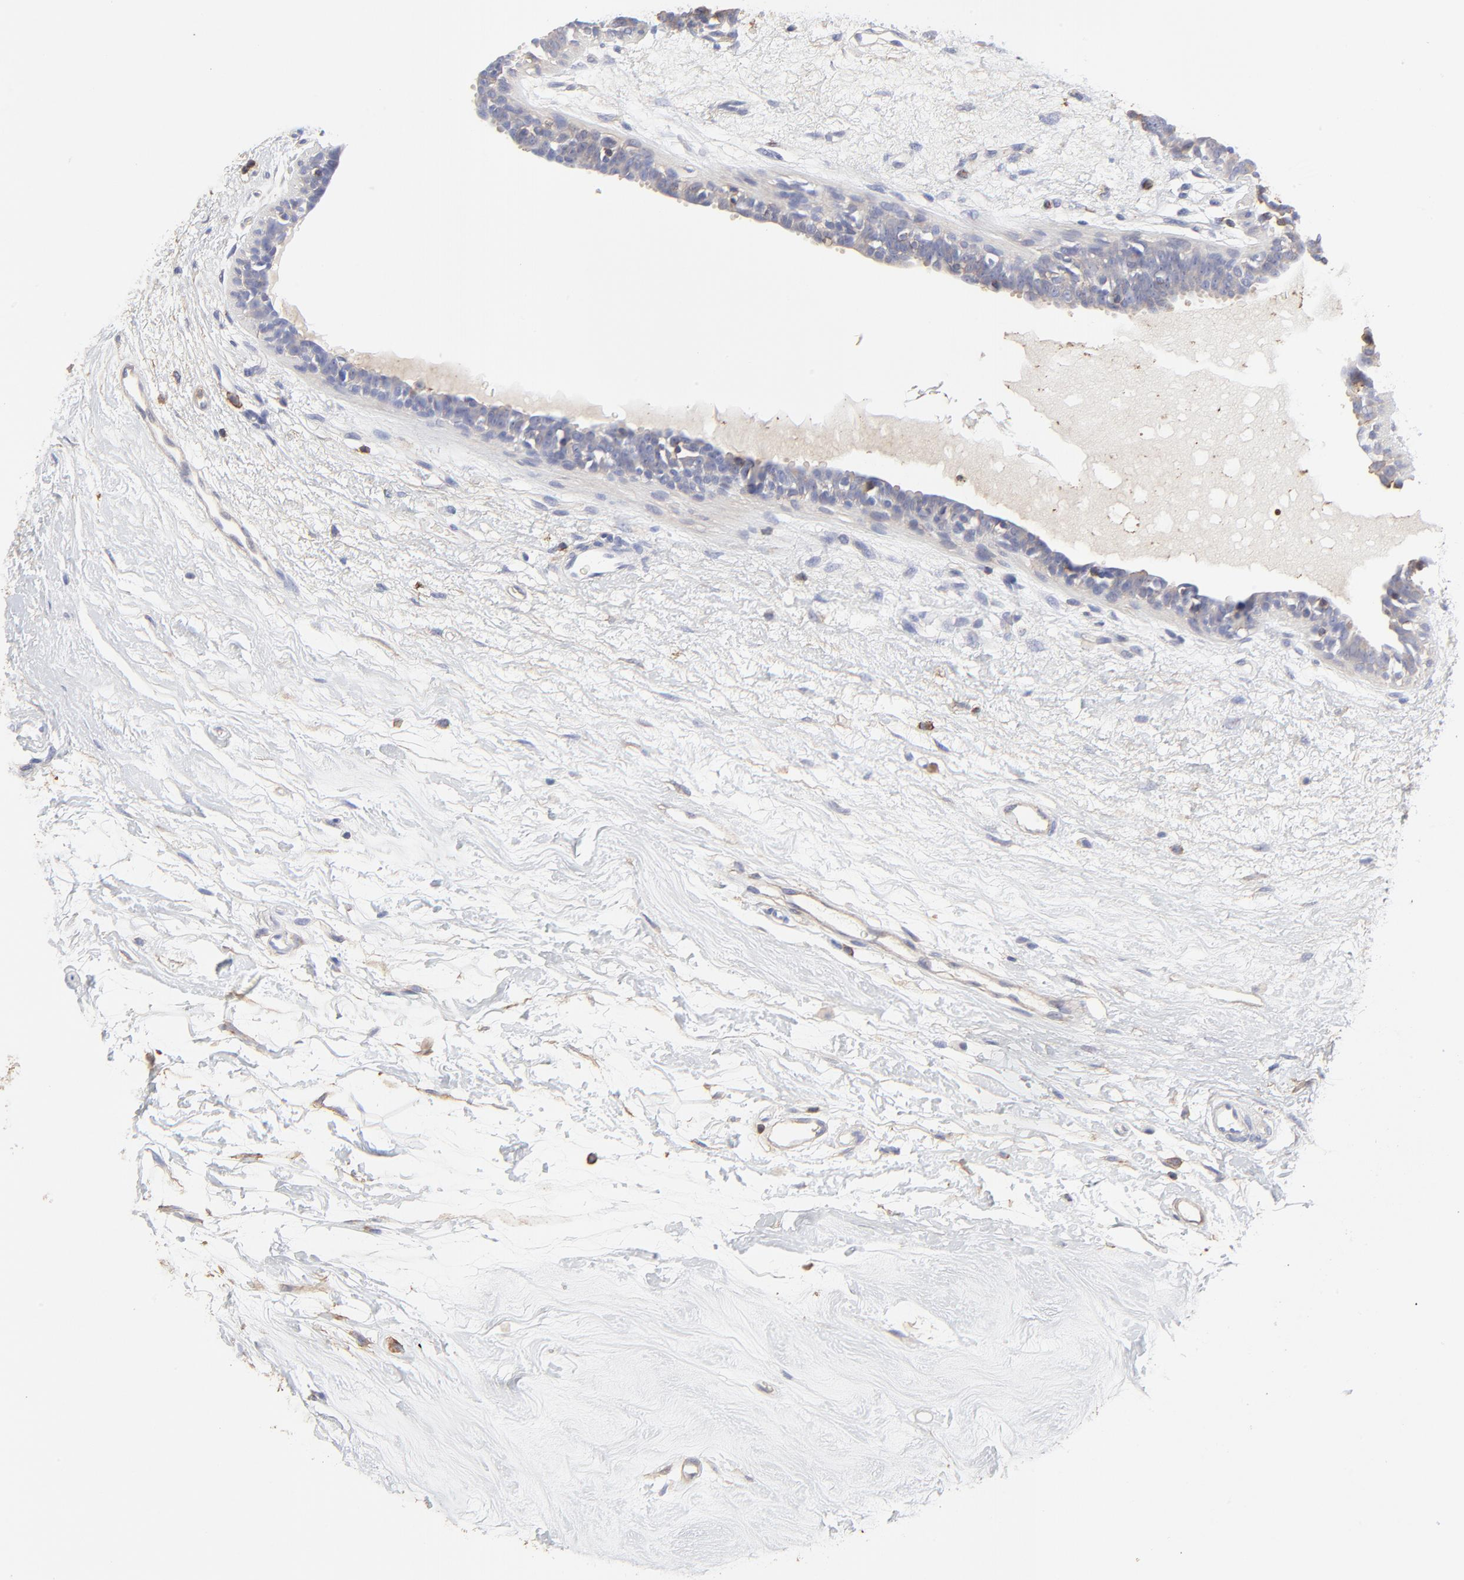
{"staining": {"intensity": "negative", "quantity": "none", "location": "none"}, "tissue": "breast cancer", "cell_type": "Tumor cells", "image_type": "cancer", "snomed": [{"axis": "morphology", "description": "Duct carcinoma"}, {"axis": "topography", "description": "Breast"}], "caption": "Micrograph shows no protein positivity in tumor cells of invasive ductal carcinoma (breast) tissue.", "gene": "ANXA6", "patient": {"sex": "female", "age": 40}}